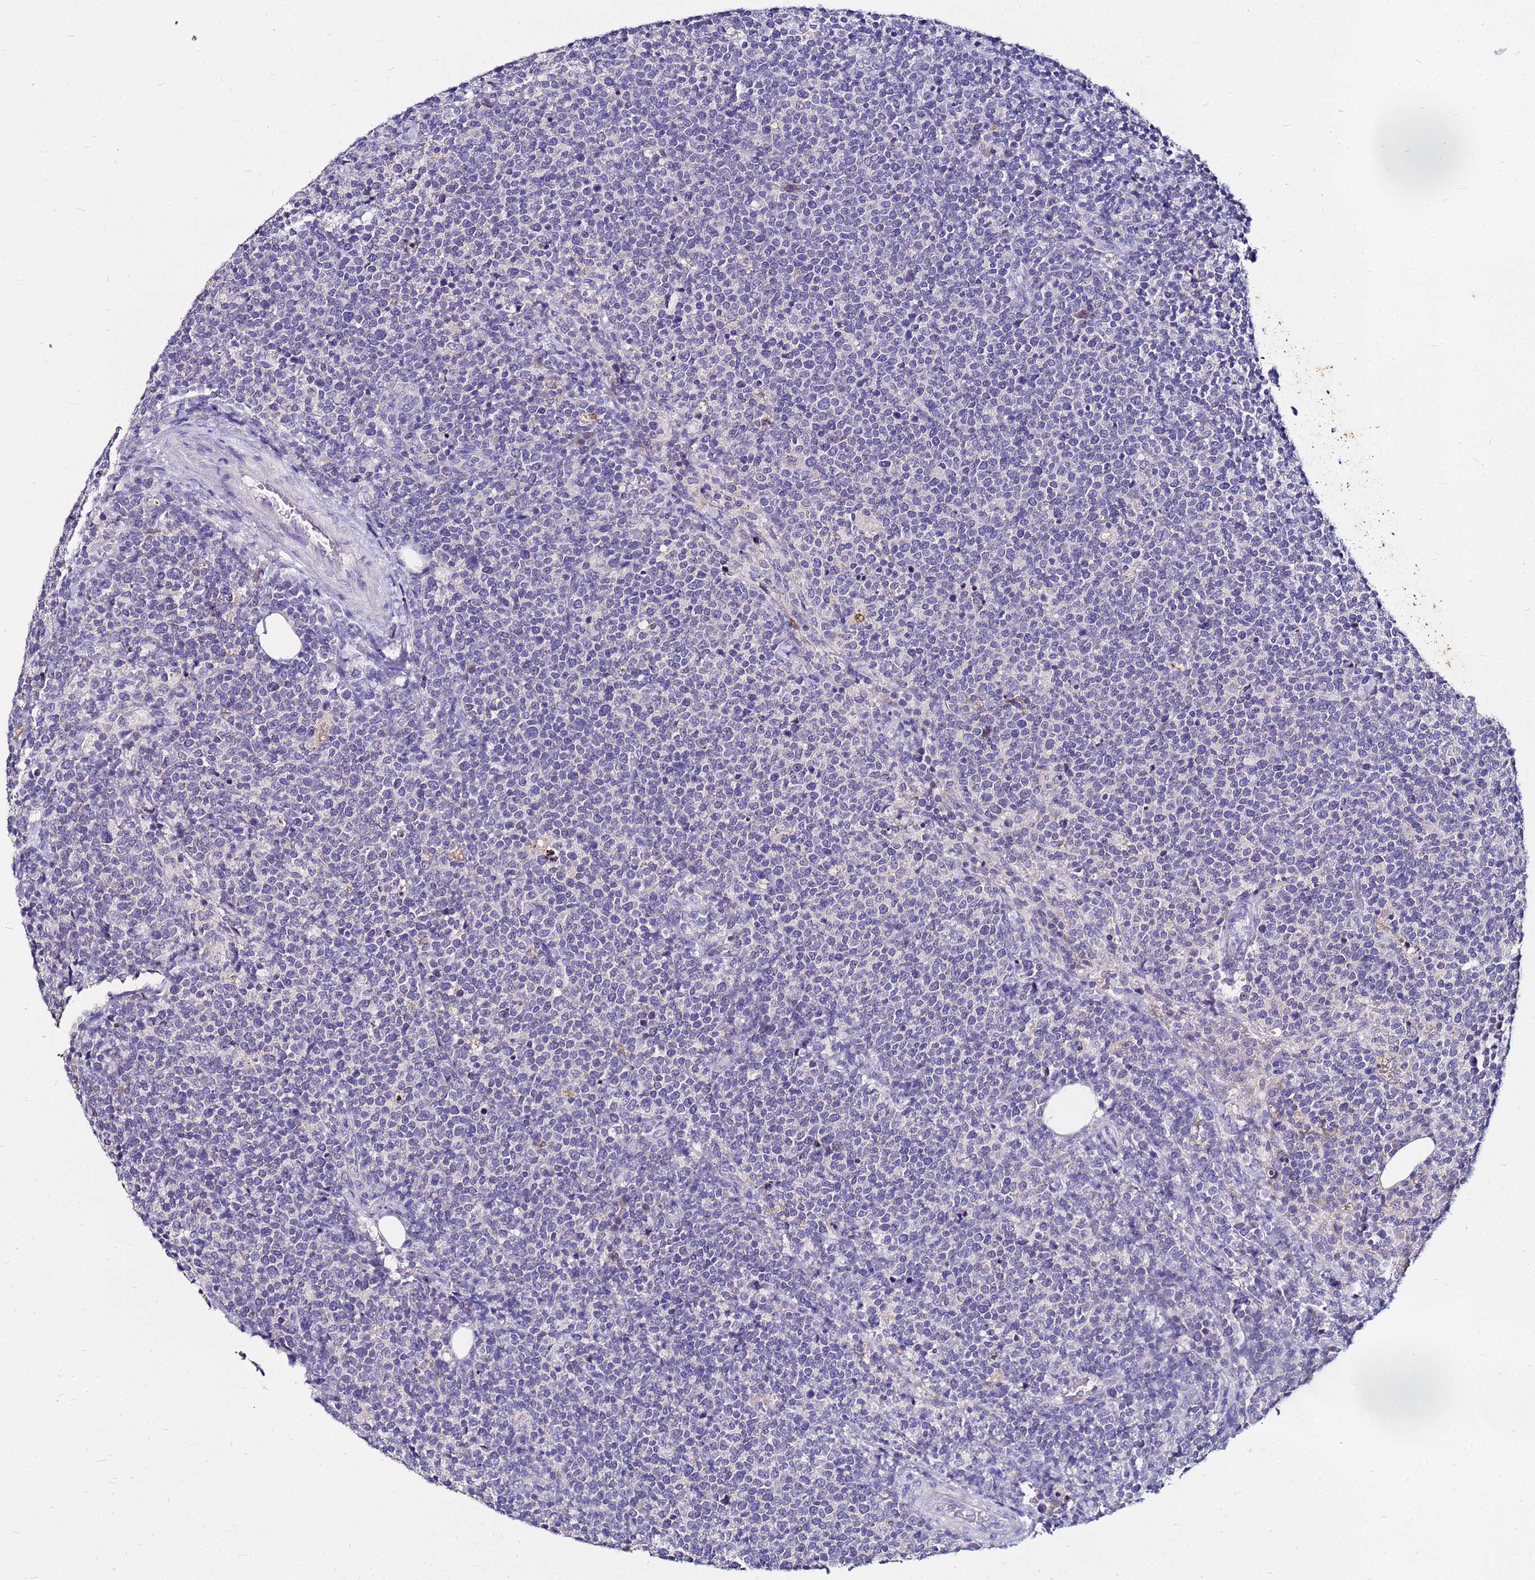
{"staining": {"intensity": "negative", "quantity": "none", "location": "none"}, "tissue": "lymphoma", "cell_type": "Tumor cells", "image_type": "cancer", "snomed": [{"axis": "morphology", "description": "Malignant lymphoma, non-Hodgkin's type, High grade"}, {"axis": "topography", "description": "Lymph node"}], "caption": "The micrograph exhibits no staining of tumor cells in lymphoma.", "gene": "FAM183A", "patient": {"sex": "male", "age": 61}}